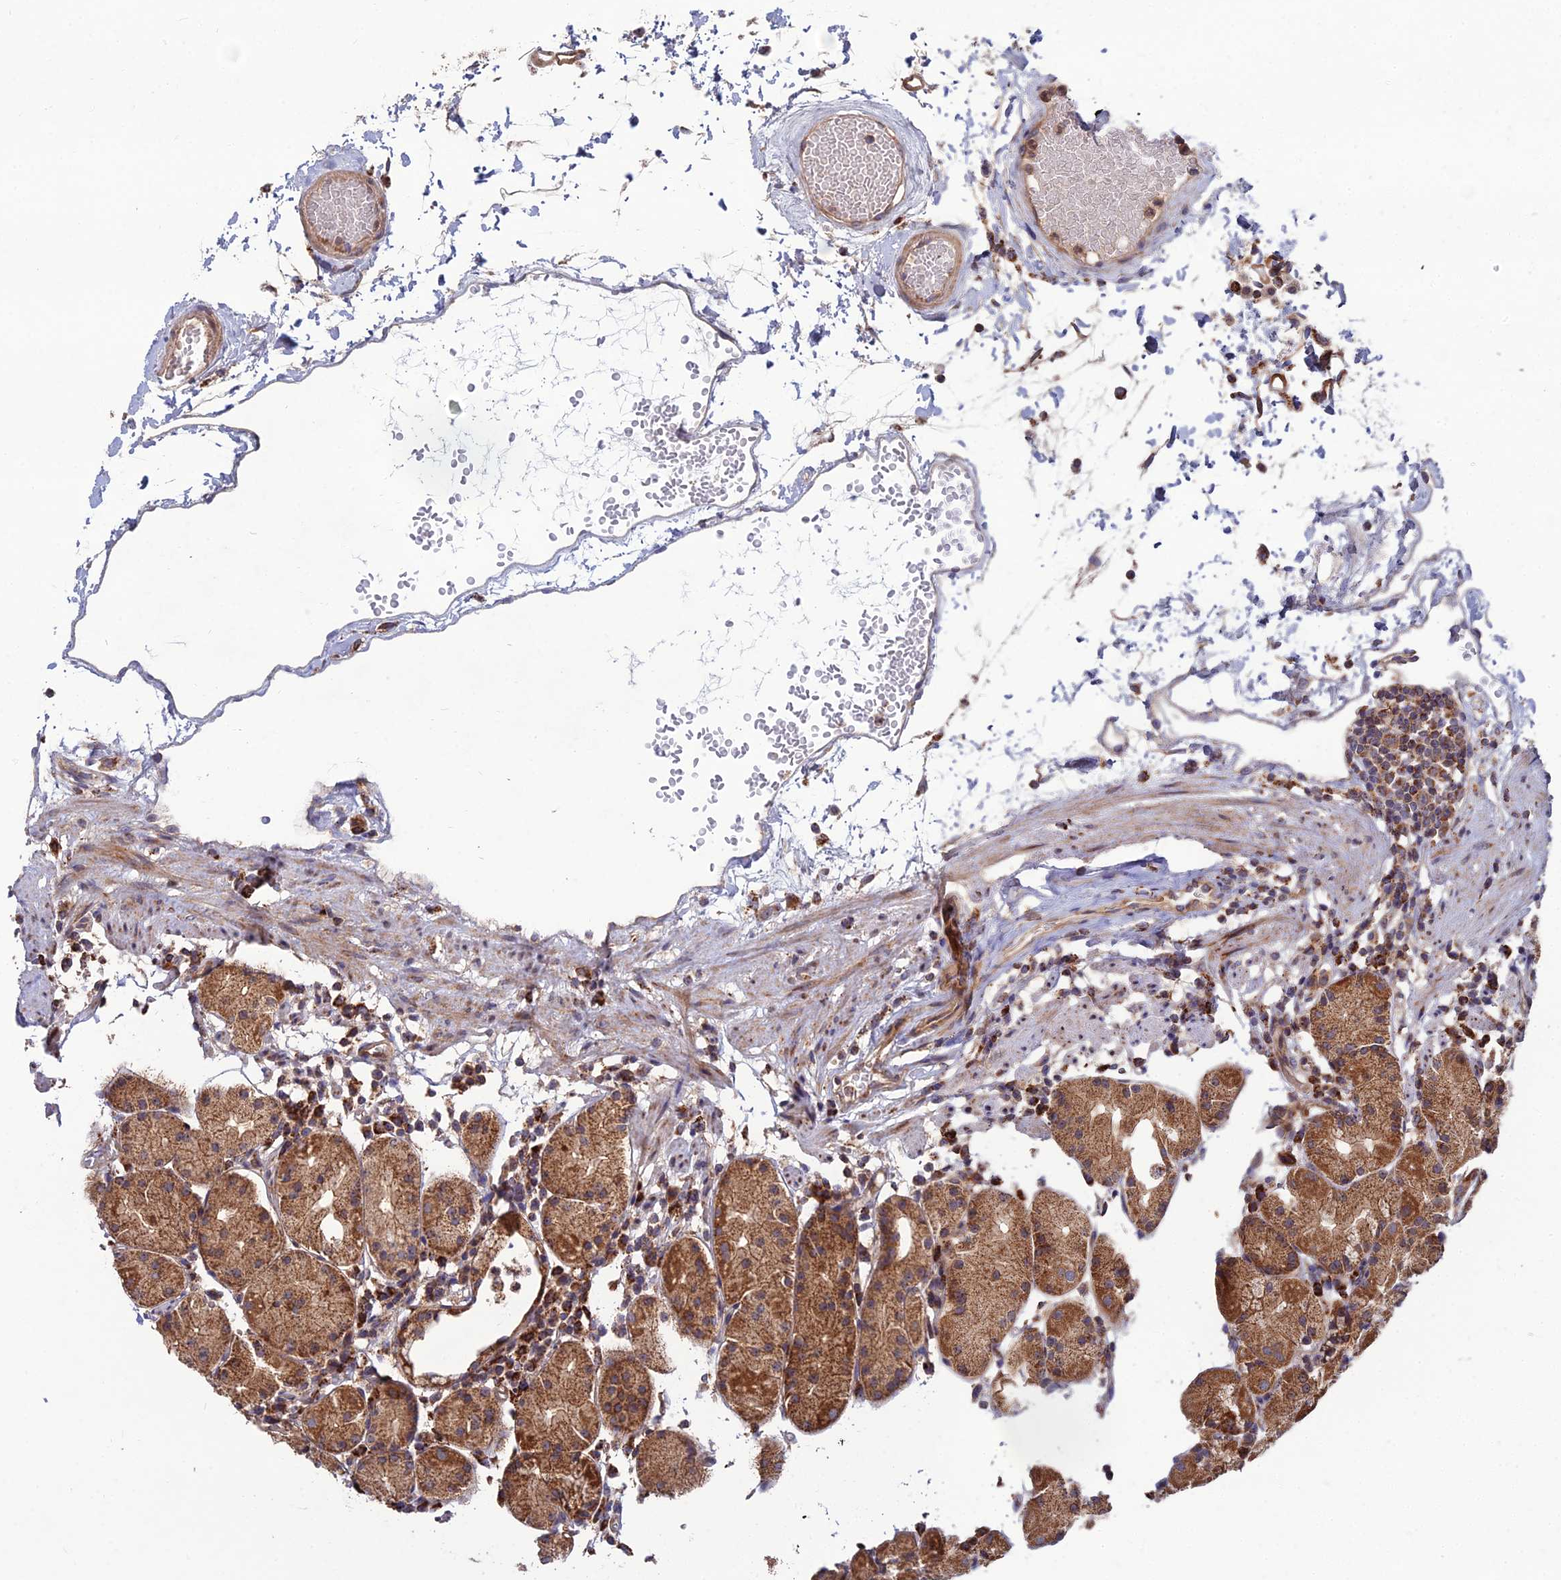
{"staining": {"intensity": "strong", "quantity": ">75%", "location": "cytoplasmic/membranous"}, "tissue": "stomach", "cell_type": "Glandular cells", "image_type": "normal", "snomed": [{"axis": "morphology", "description": "Normal tissue, NOS"}, {"axis": "topography", "description": "Stomach"}, {"axis": "topography", "description": "Stomach, lower"}], "caption": "Brown immunohistochemical staining in unremarkable human stomach exhibits strong cytoplasmic/membranous staining in about >75% of glandular cells.", "gene": "RIC8B", "patient": {"sex": "female", "age": 75}}